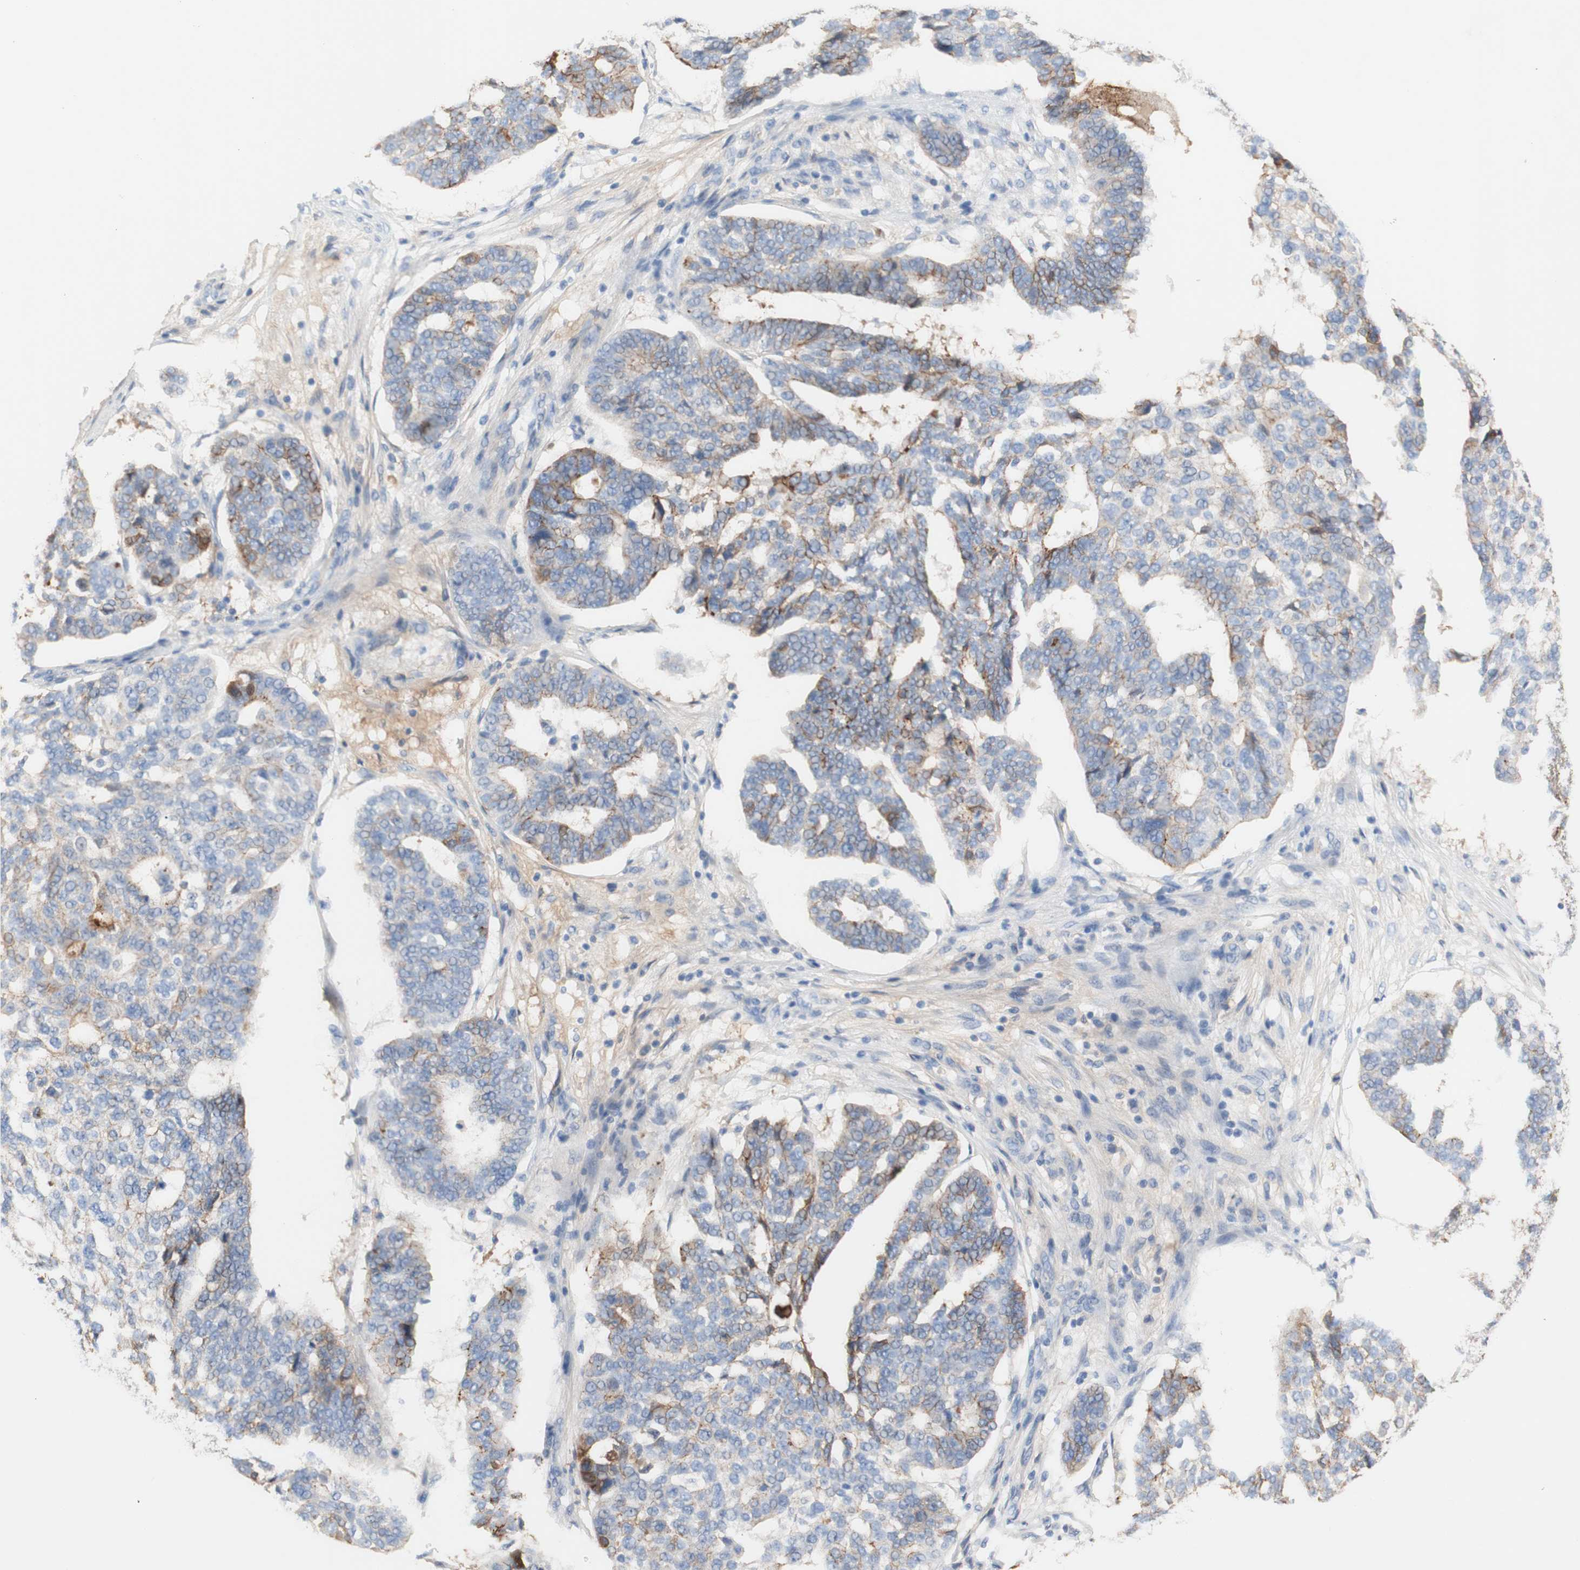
{"staining": {"intensity": "moderate", "quantity": "25%-75%", "location": "cytoplasmic/membranous"}, "tissue": "ovarian cancer", "cell_type": "Tumor cells", "image_type": "cancer", "snomed": [{"axis": "morphology", "description": "Cystadenocarcinoma, serous, NOS"}, {"axis": "topography", "description": "Ovary"}], "caption": "This image reveals ovarian serous cystadenocarcinoma stained with IHC to label a protein in brown. The cytoplasmic/membranous of tumor cells show moderate positivity for the protein. Nuclei are counter-stained blue.", "gene": "DSC2", "patient": {"sex": "female", "age": 59}}